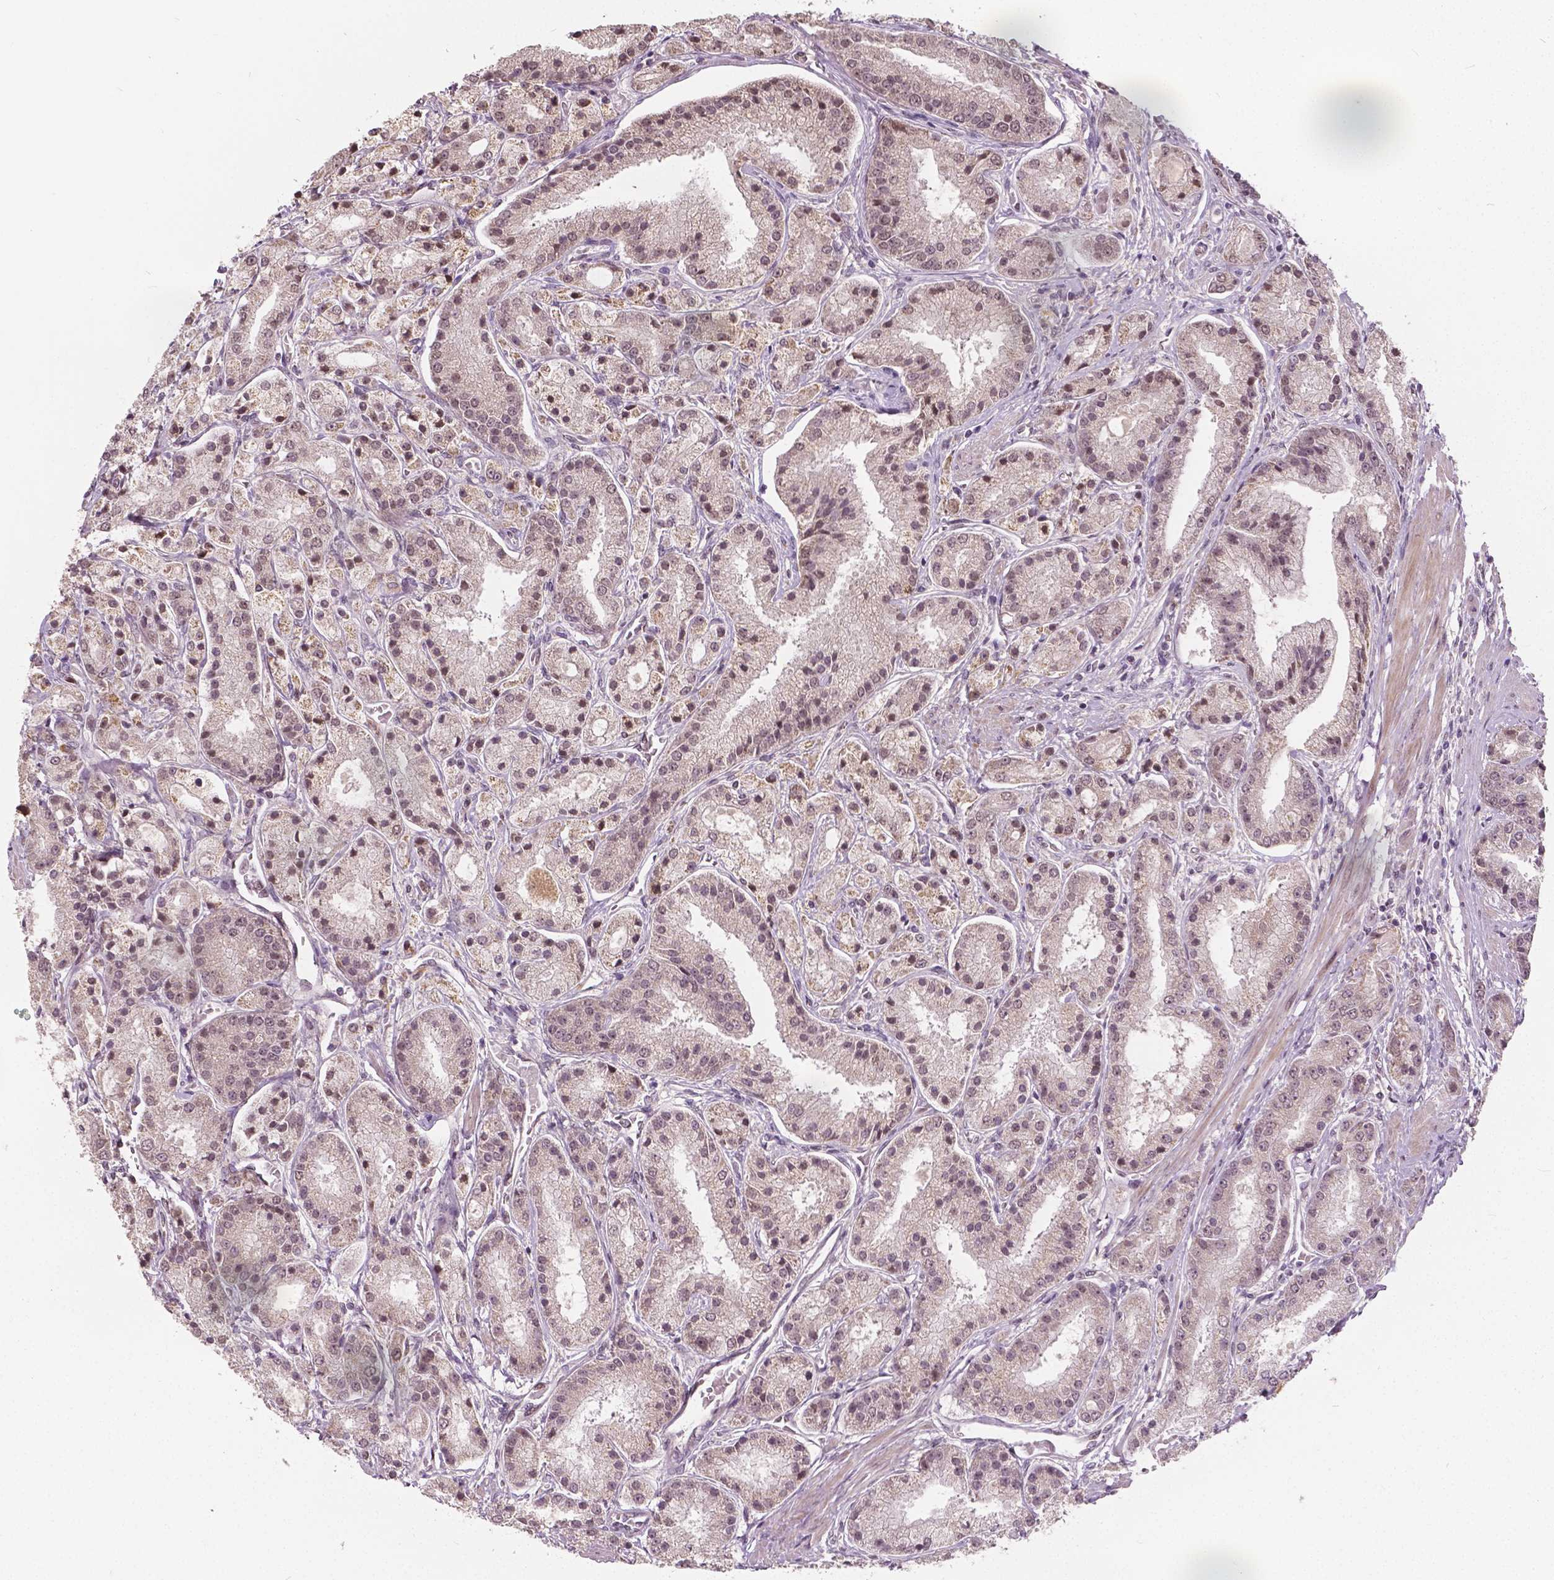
{"staining": {"intensity": "weak", "quantity": "<25%", "location": "nuclear"}, "tissue": "prostate cancer", "cell_type": "Tumor cells", "image_type": "cancer", "snomed": [{"axis": "morphology", "description": "Adenocarcinoma, High grade"}, {"axis": "topography", "description": "Prostate"}], "caption": "Tumor cells are negative for protein expression in human prostate high-grade adenocarcinoma. (DAB (3,3'-diaminobenzidine) immunohistochemistry with hematoxylin counter stain).", "gene": "HMBOX1", "patient": {"sex": "male", "age": 67}}